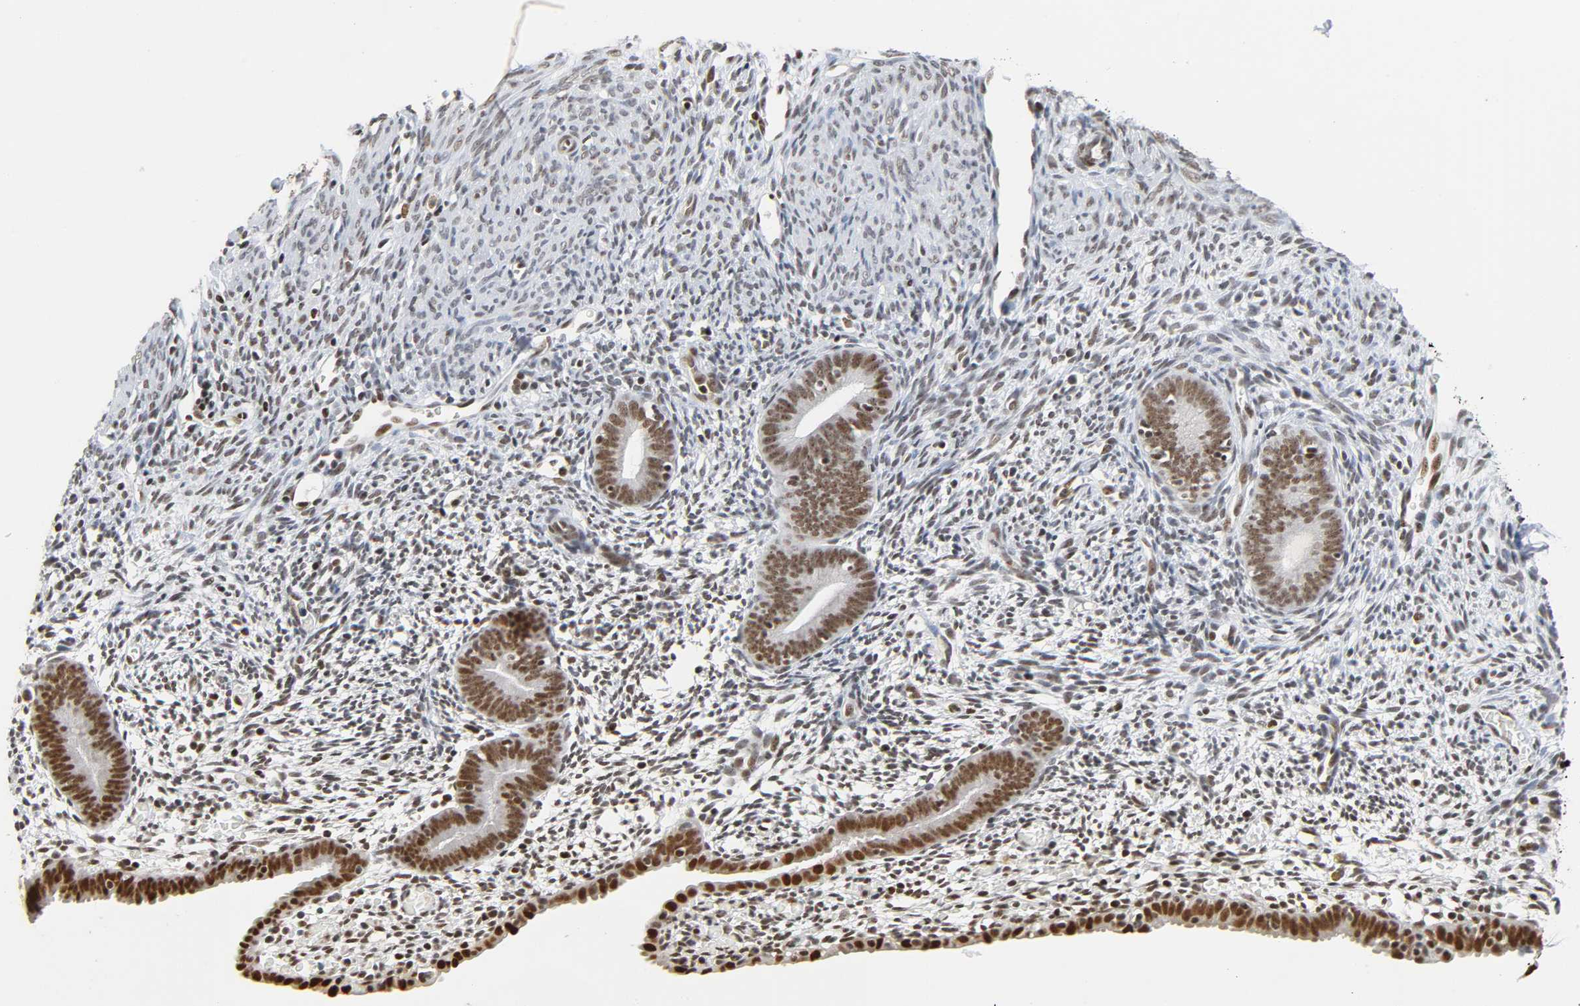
{"staining": {"intensity": "moderate", "quantity": ">75%", "location": "nuclear"}, "tissue": "endometrium", "cell_type": "Cells in endometrial stroma", "image_type": "normal", "snomed": [{"axis": "morphology", "description": "Normal tissue, NOS"}, {"axis": "morphology", "description": "Atrophy, NOS"}, {"axis": "topography", "description": "Uterus"}, {"axis": "topography", "description": "Endometrium"}], "caption": "Immunohistochemical staining of unremarkable endometrium reveals >75% levels of moderate nuclear protein staining in about >75% of cells in endometrial stroma. (DAB (3,3'-diaminobenzidine) IHC with brightfield microscopy, high magnification).", "gene": "SUMO1", "patient": {"sex": "female", "age": 68}}